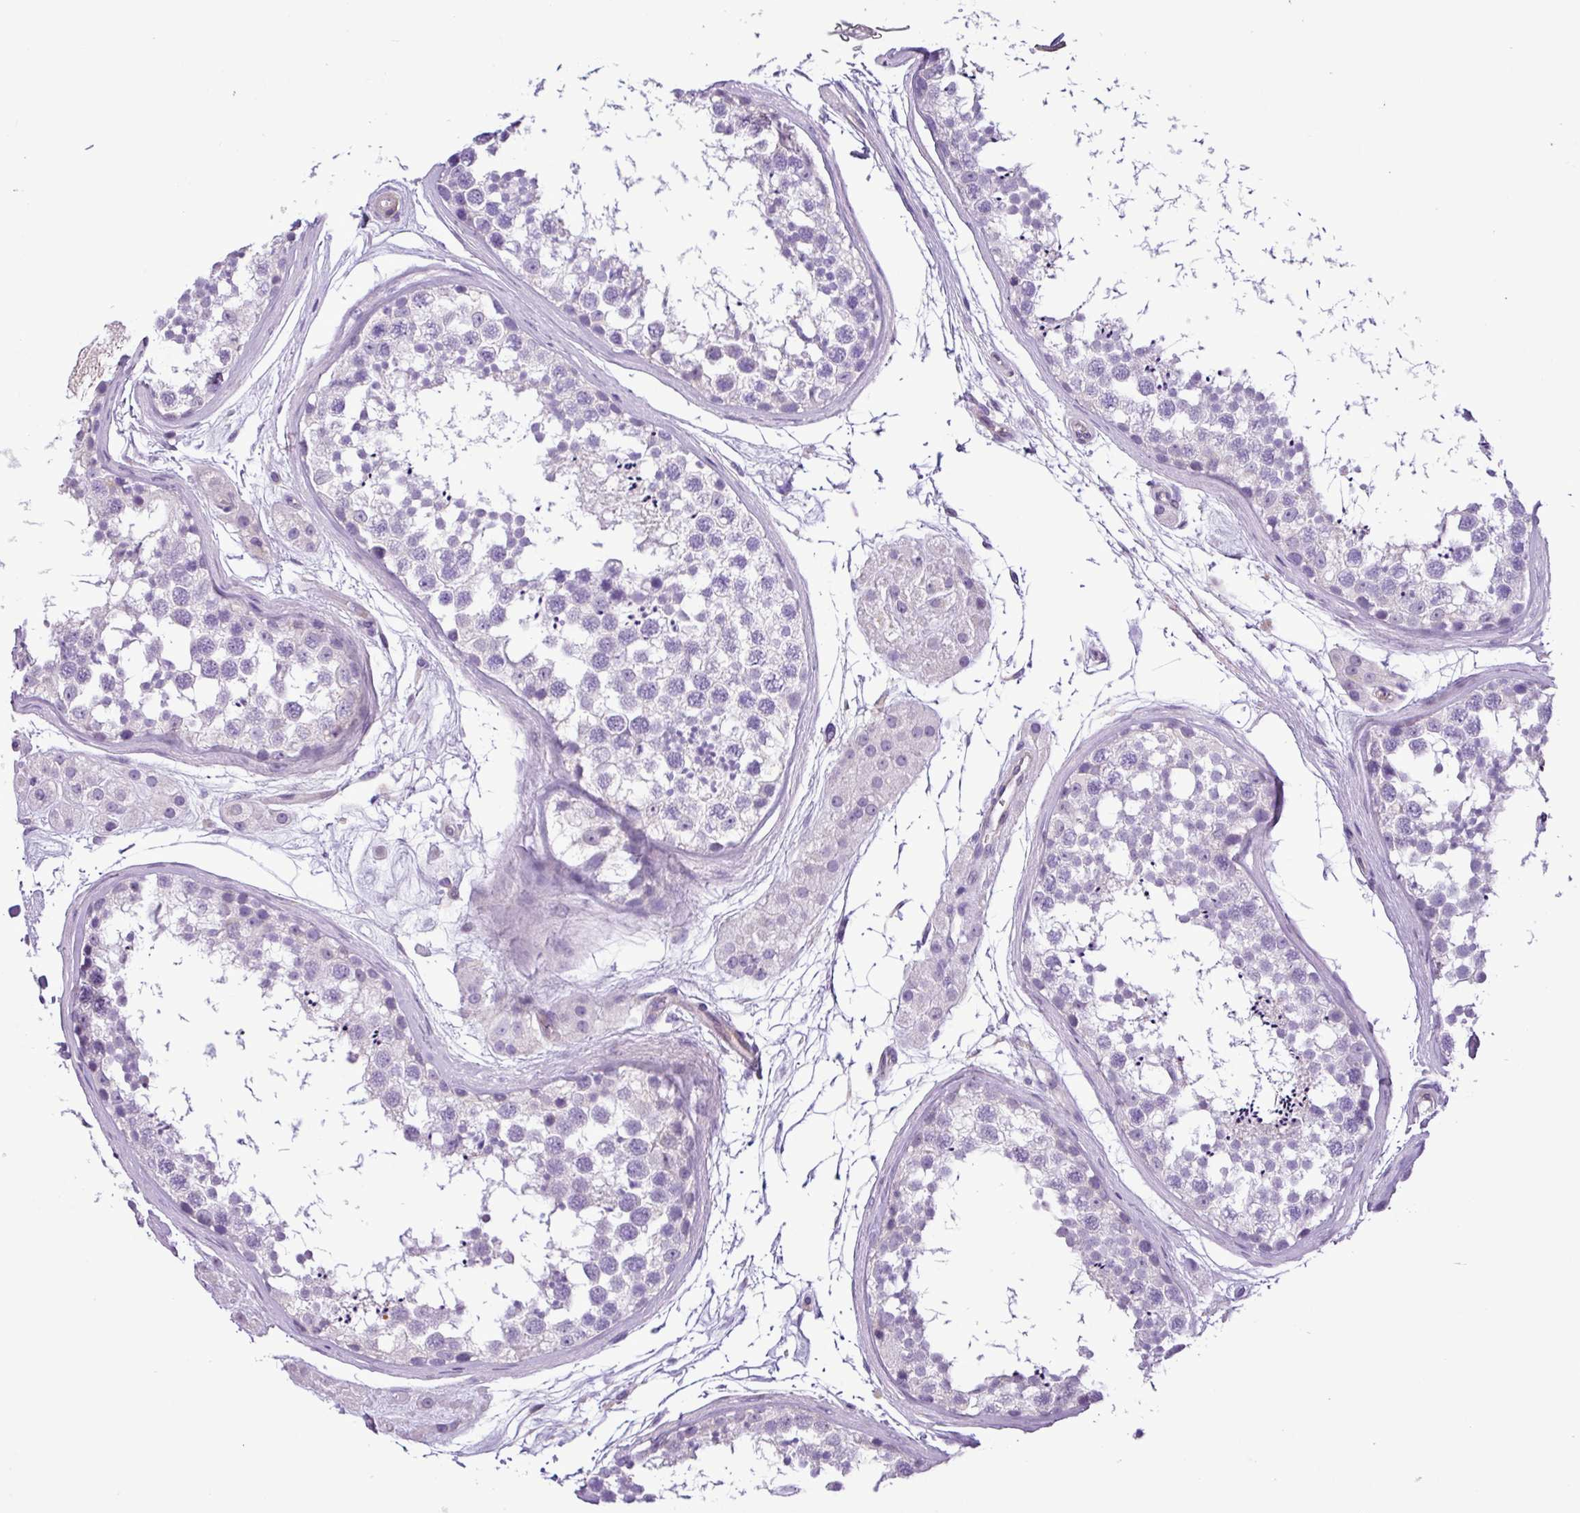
{"staining": {"intensity": "negative", "quantity": "none", "location": "none"}, "tissue": "testis", "cell_type": "Cells in seminiferous ducts", "image_type": "normal", "snomed": [{"axis": "morphology", "description": "Normal tissue, NOS"}, {"axis": "topography", "description": "Testis"}], "caption": "DAB (3,3'-diaminobenzidine) immunohistochemical staining of normal testis demonstrates no significant positivity in cells in seminiferous ducts. (DAB (3,3'-diaminobenzidine) immunohistochemistry, high magnification).", "gene": "C11orf91", "patient": {"sex": "male", "age": 56}}